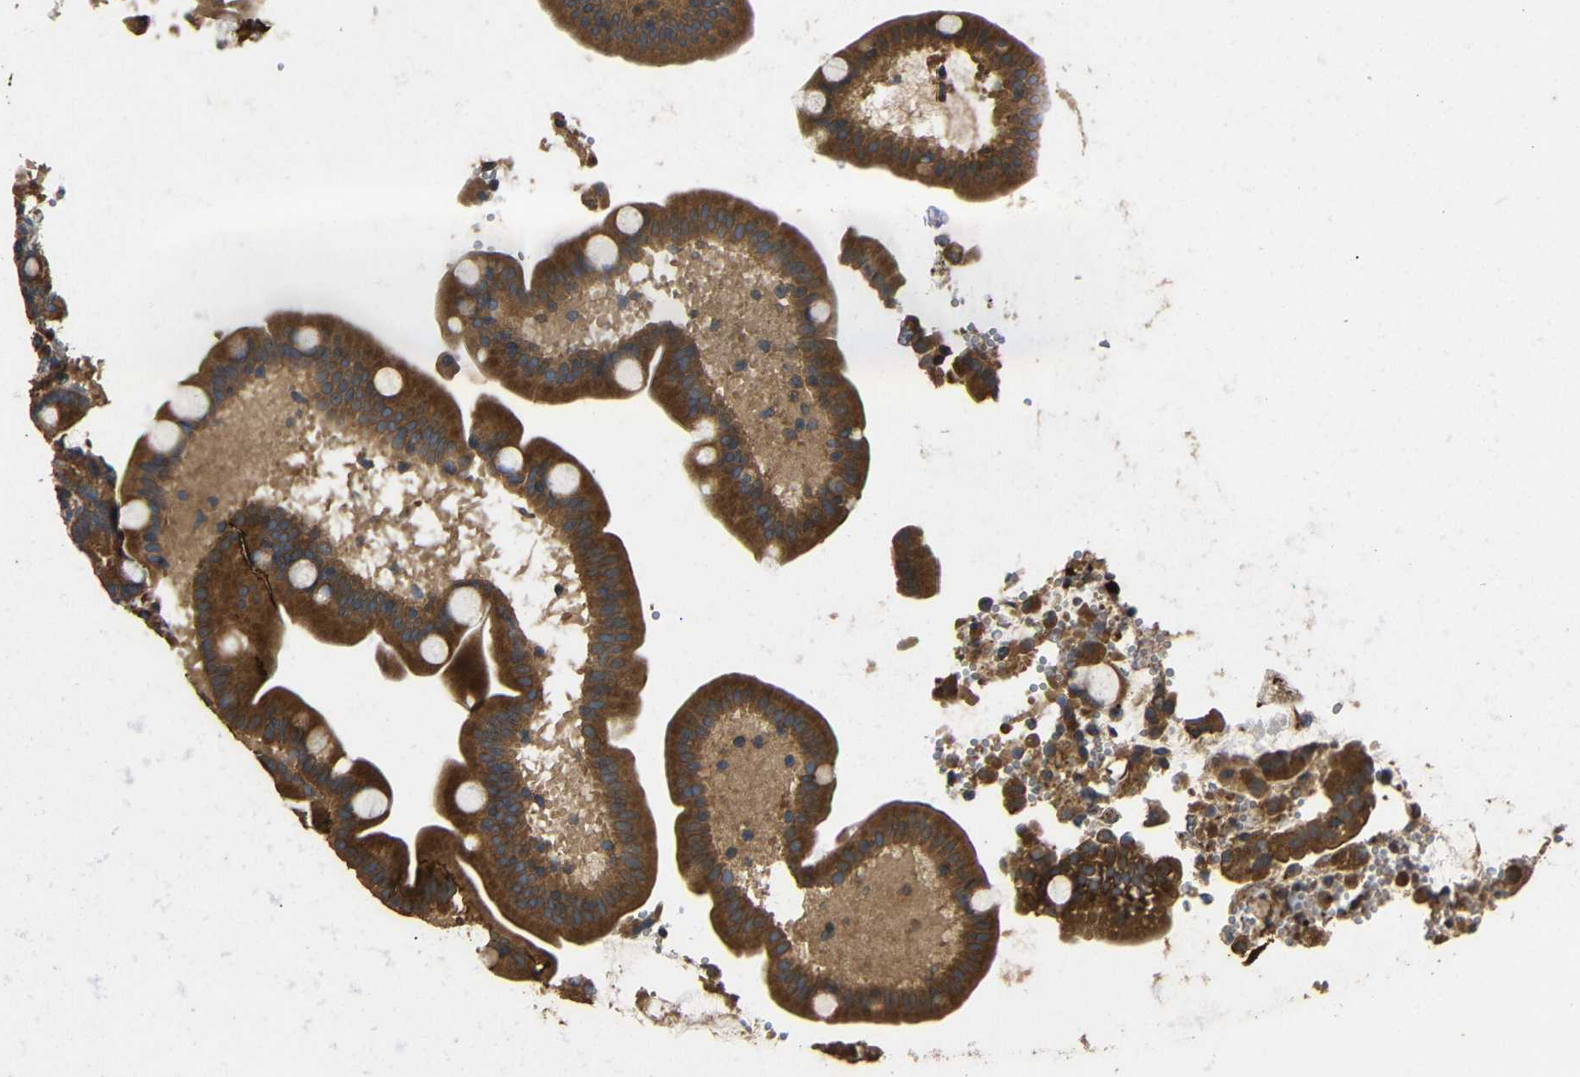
{"staining": {"intensity": "strong", "quantity": ">75%", "location": "cytoplasmic/membranous"}, "tissue": "duodenum", "cell_type": "Glandular cells", "image_type": "normal", "snomed": [{"axis": "morphology", "description": "Normal tissue, NOS"}, {"axis": "topography", "description": "Duodenum"}], "caption": "Immunohistochemistry (IHC) staining of benign duodenum, which reveals high levels of strong cytoplasmic/membranous expression in approximately >75% of glandular cells indicating strong cytoplasmic/membranous protein expression. The staining was performed using DAB (brown) for protein detection and nuclei were counterstained in hematoxylin (blue).", "gene": "EIF2S1", "patient": {"sex": "male", "age": 54}}